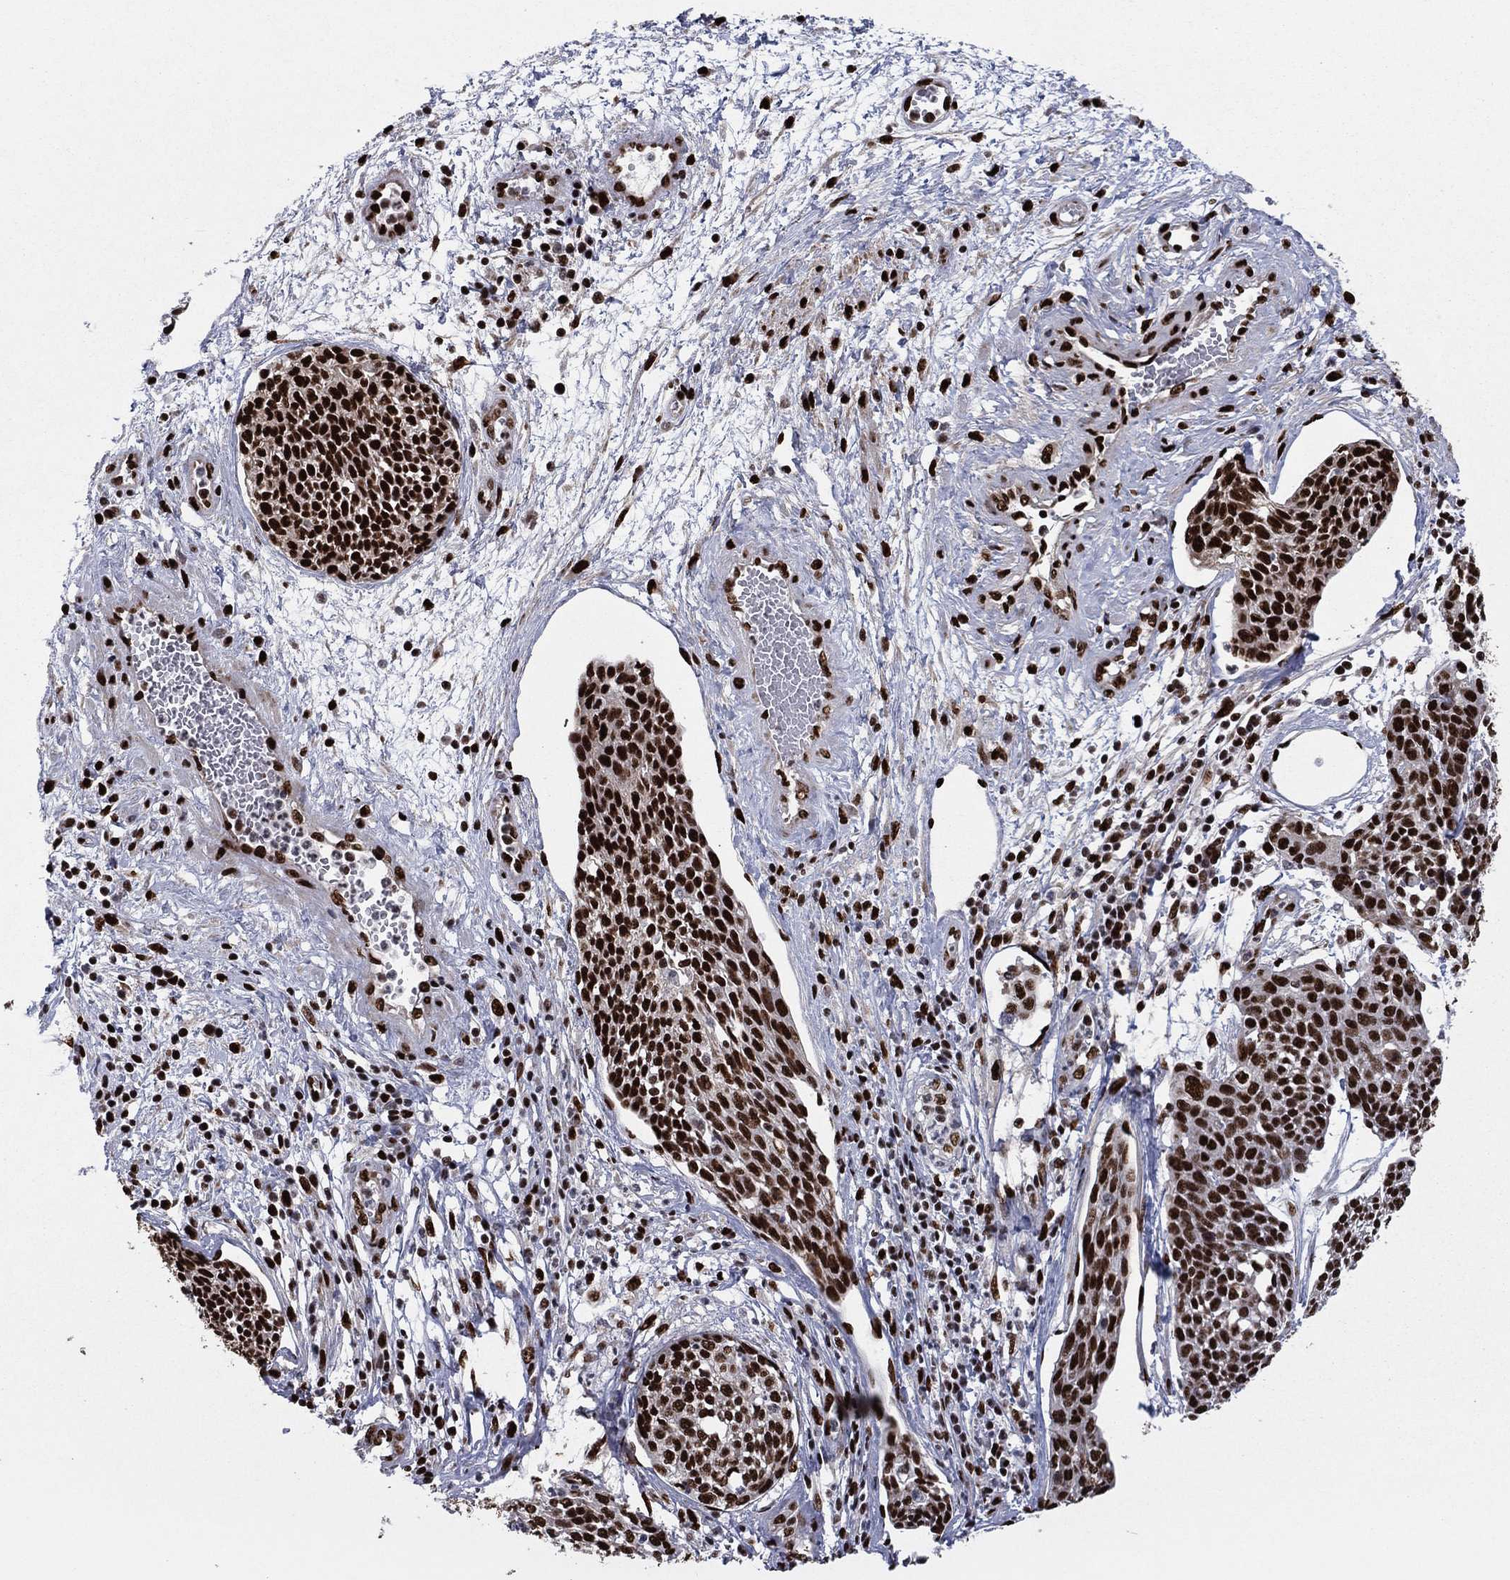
{"staining": {"intensity": "strong", "quantity": ">75%", "location": "nuclear"}, "tissue": "cervical cancer", "cell_type": "Tumor cells", "image_type": "cancer", "snomed": [{"axis": "morphology", "description": "Squamous cell carcinoma, NOS"}, {"axis": "topography", "description": "Cervix"}], "caption": "A high amount of strong nuclear staining is appreciated in about >75% of tumor cells in cervical cancer tissue. (Stains: DAB (3,3'-diaminobenzidine) in brown, nuclei in blue, Microscopy: brightfield microscopy at high magnification).", "gene": "TP53BP1", "patient": {"sex": "female", "age": 34}}